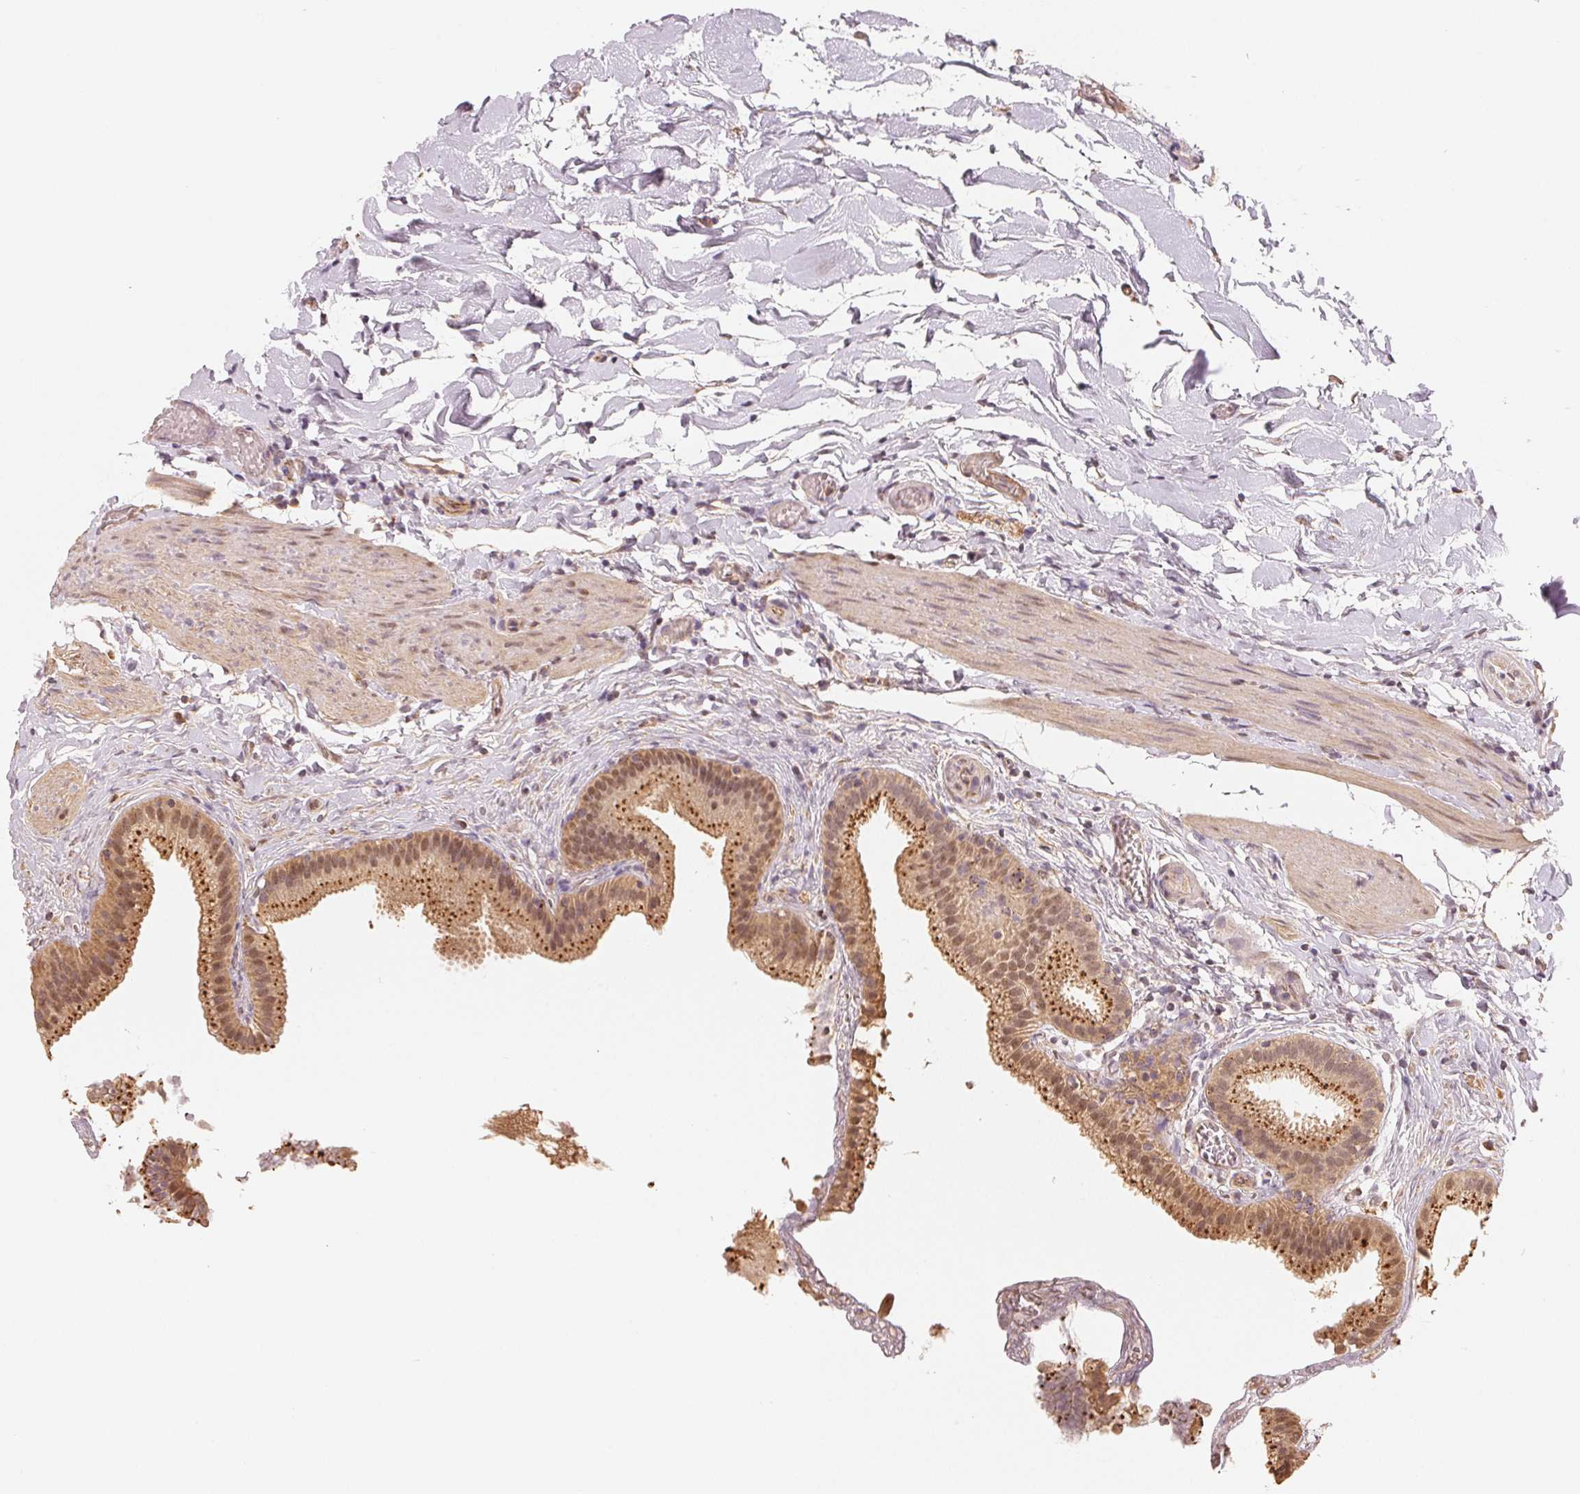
{"staining": {"intensity": "moderate", "quantity": ">75%", "location": "cytoplasmic/membranous,nuclear"}, "tissue": "gallbladder", "cell_type": "Glandular cells", "image_type": "normal", "snomed": [{"axis": "morphology", "description": "Normal tissue, NOS"}, {"axis": "topography", "description": "Gallbladder"}], "caption": "Protein expression analysis of normal human gallbladder reveals moderate cytoplasmic/membranous,nuclear positivity in approximately >75% of glandular cells. Ihc stains the protein of interest in brown and the nuclei are stained blue.", "gene": "GUSB", "patient": {"sex": "female", "age": 63}}